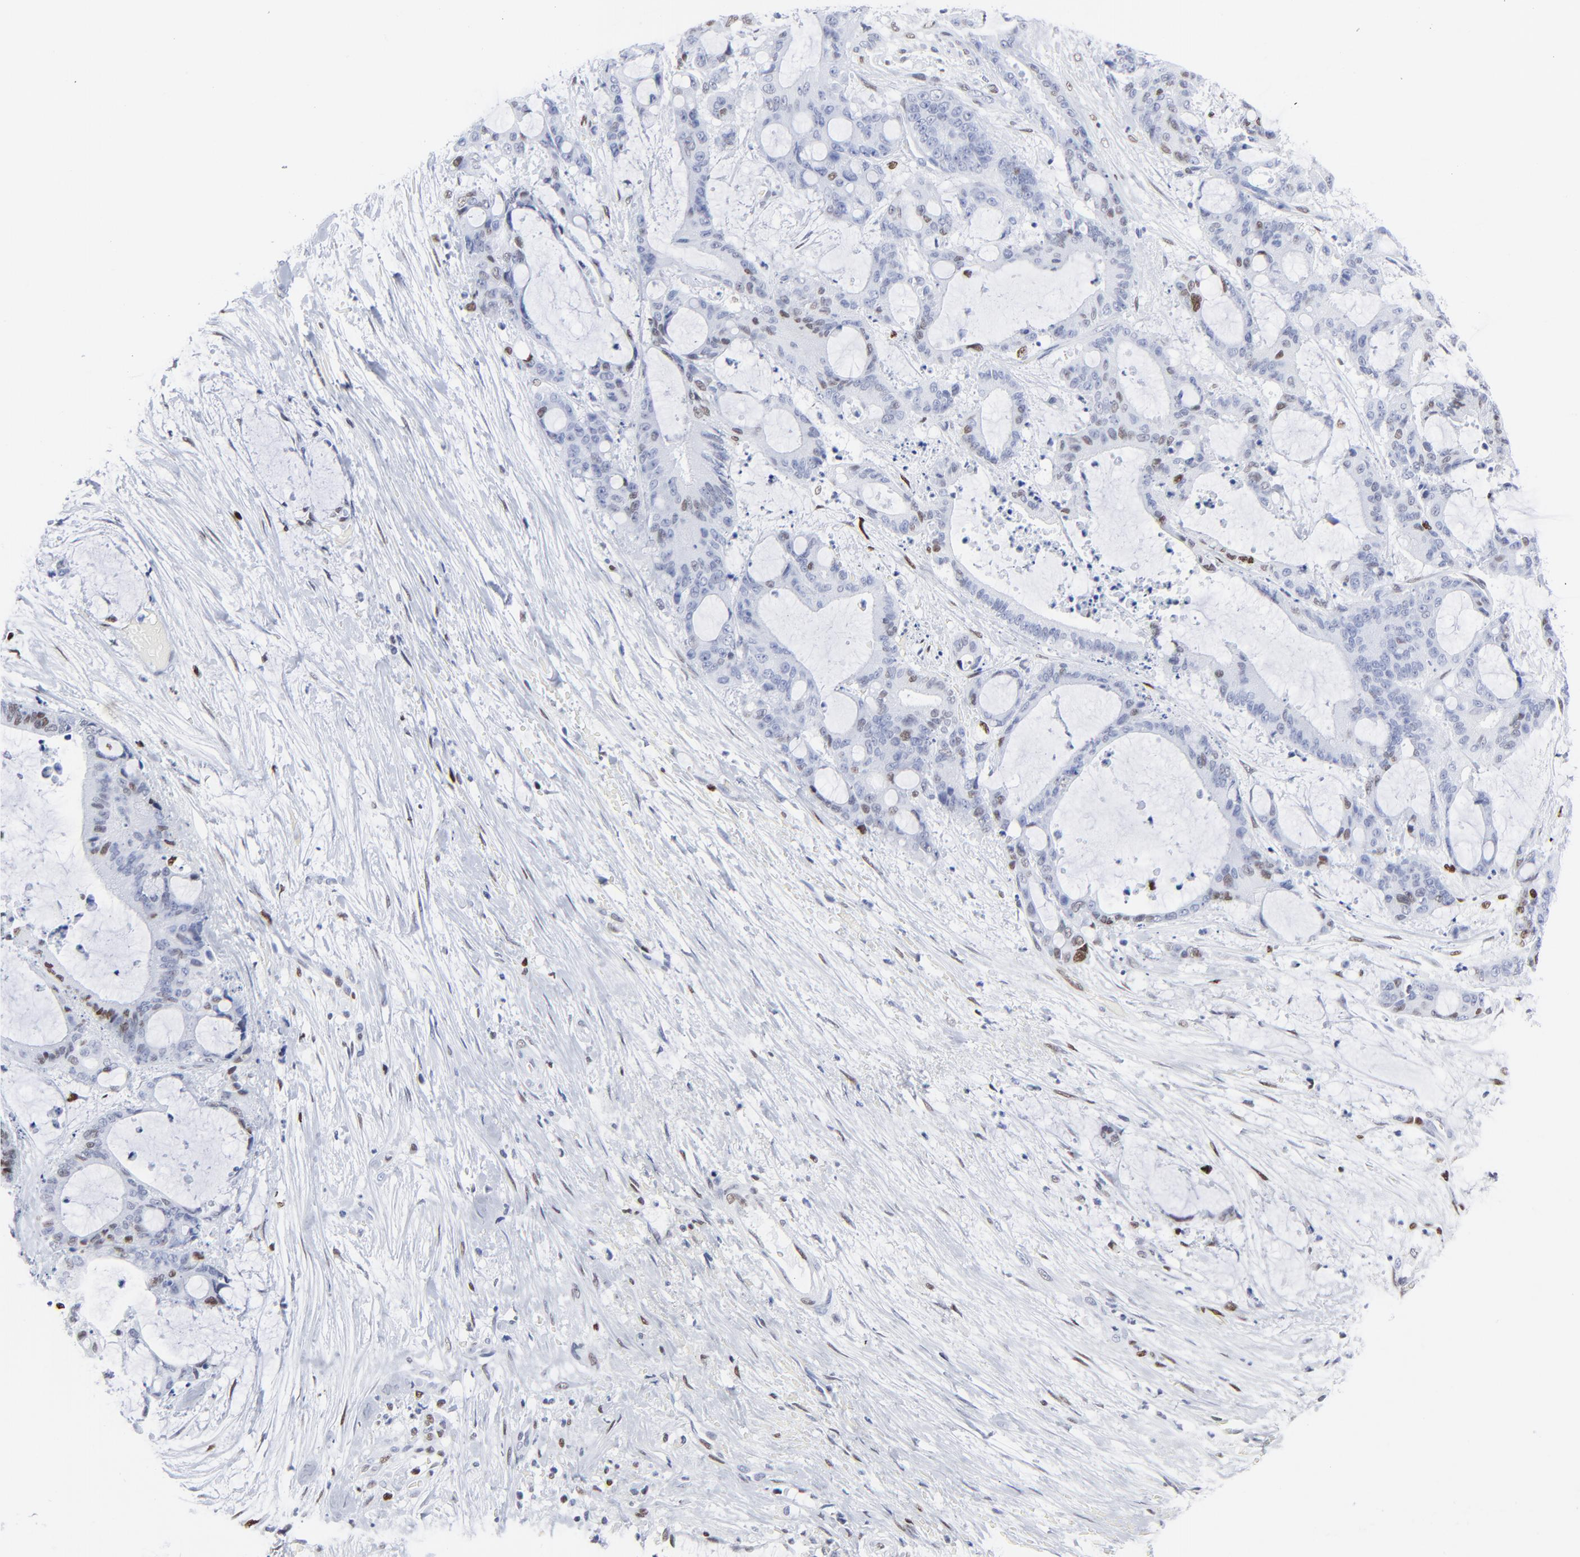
{"staining": {"intensity": "moderate", "quantity": "<25%", "location": "nuclear"}, "tissue": "liver cancer", "cell_type": "Tumor cells", "image_type": "cancer", "snomed": [{"axis": "morphology", "description": "Cholangiocarcinoma"}, {"axis": "topography", "description": "Liver"}], "caption": "Protein expression analysis of human liver cancer (cholangiocarcinoma) reveals moderate nuclear positivity in about <25% of tumor cells. The staining was performed using DAB, with brown indicating positive protein expression. Nuclei are stained blue with hematoxylin.", "gene": "JUN", "patient": {"sex": "female", "age": 73}}